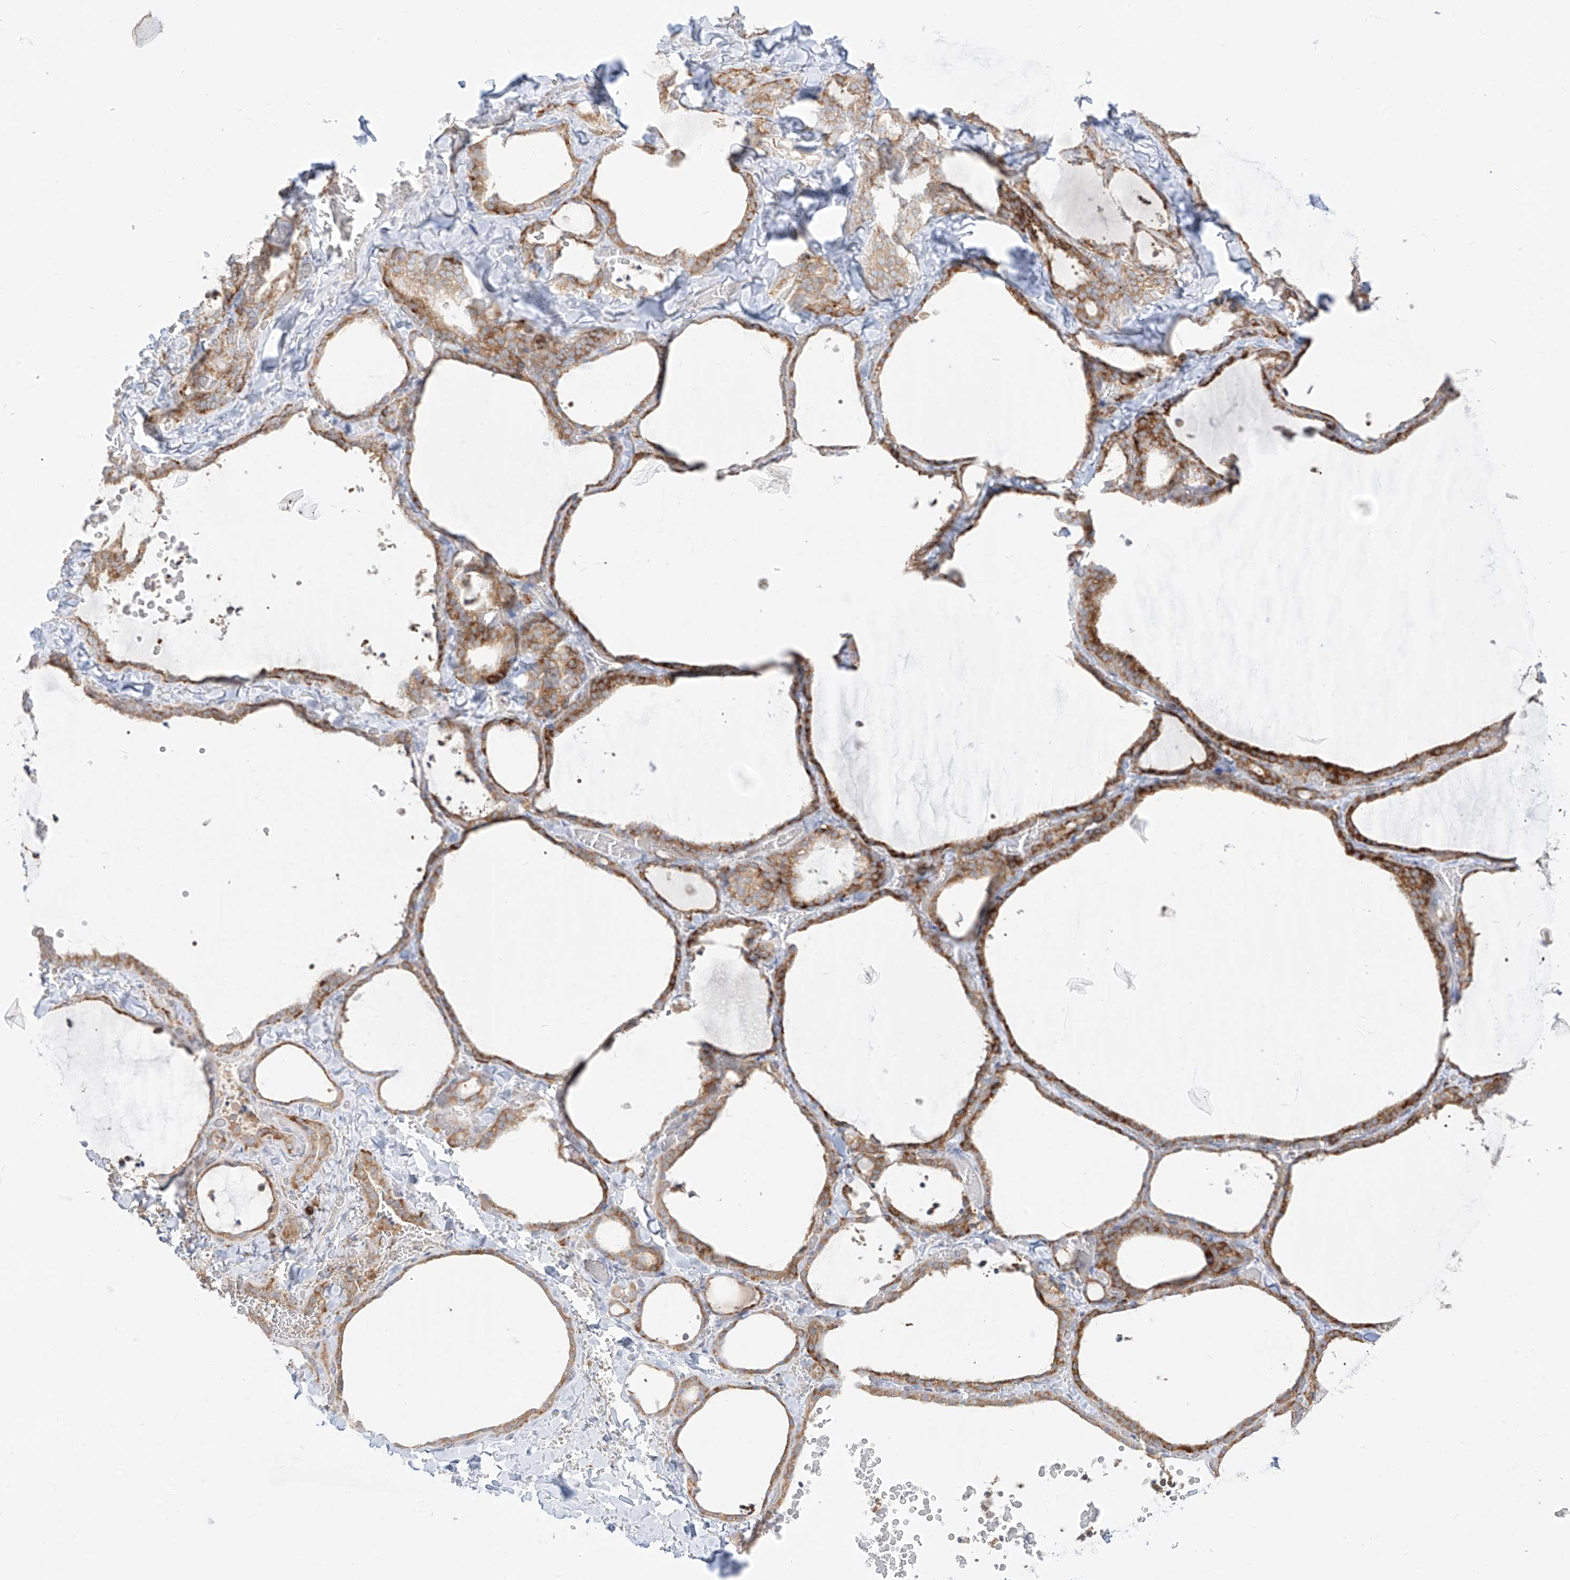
{"staining": {"intensity": "moderate", "quantity": ">75%", "location": "cytoplasmic/membranous"}, "tissue": "thyroid gland", "cell_type": "Glandular cells", "image_type": "normal", "snomed": [{"axis": "morphology", "description": "Normal tissue, NOS"}, {"axis": "topography", "description": "Thyroid gland"}], "caption": "Human thyroid gland stained with a protein marker displays moderate staining in glandular cells.", "gene": "SYTL3", "patient": {"sex": "female", "age": 22}}